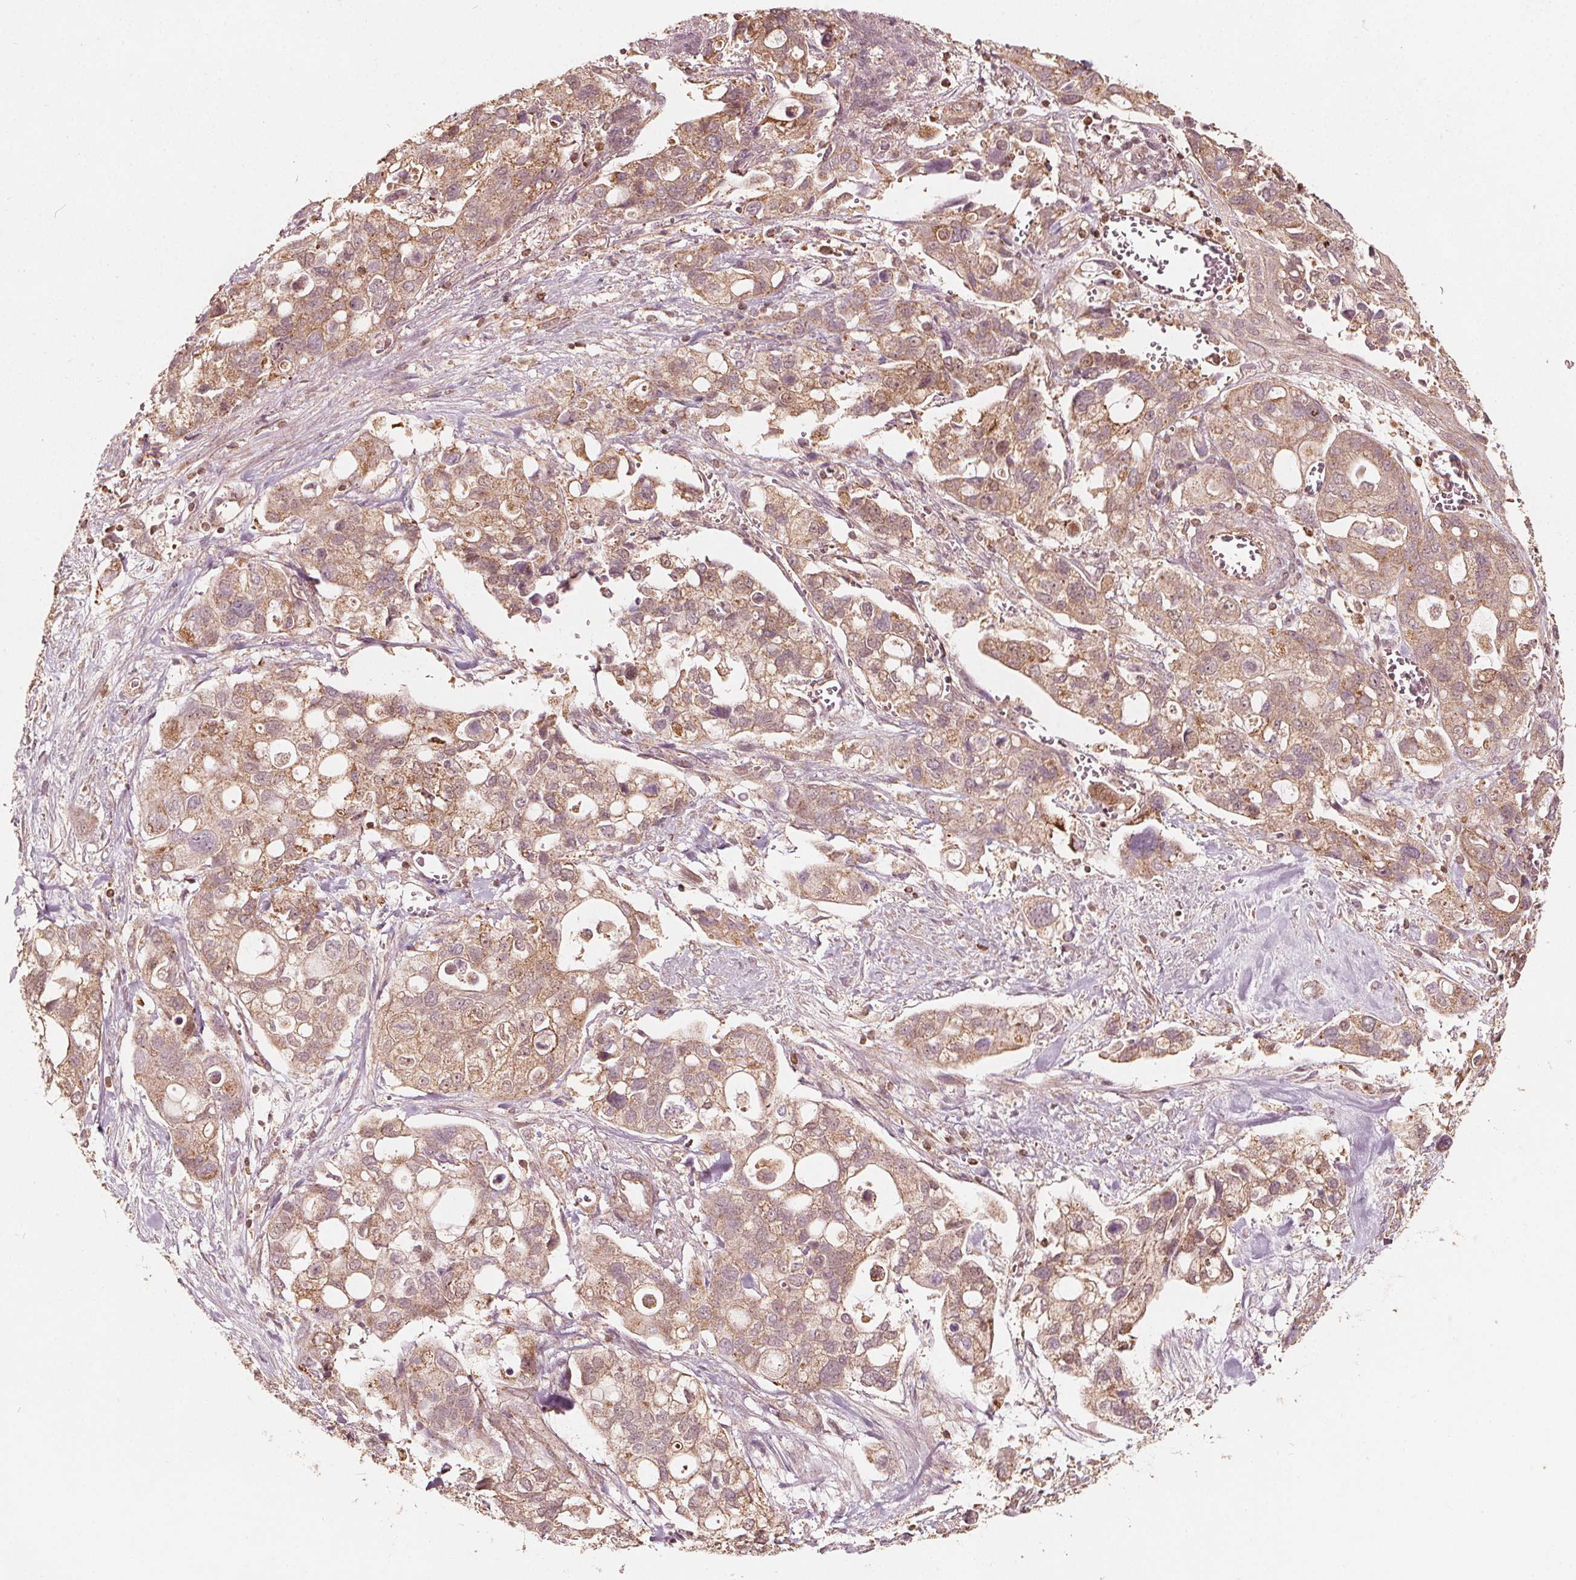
{"staining": {"intensity": "moderate", "quantity": ">75%", "location": "cytoplasmic/membranous"}, "tissue": "stomach cancer", "cell_type": "Tumor cells", "image_type": "cancer", "snomed": [{"axis": "morphology", "description": "Adenocarcinoma, NOS"}, {"axis": "topography", "description": "Stomach, upper"}], "caption": "The histopathology image demonstrates a brown stain indicating the presence of a protein in the cytoplasmic/membranous of tumor cells in adenocarcinoma (stomach).", "gene": "AIP", "patient": {"sex": "female", "age": 81}}